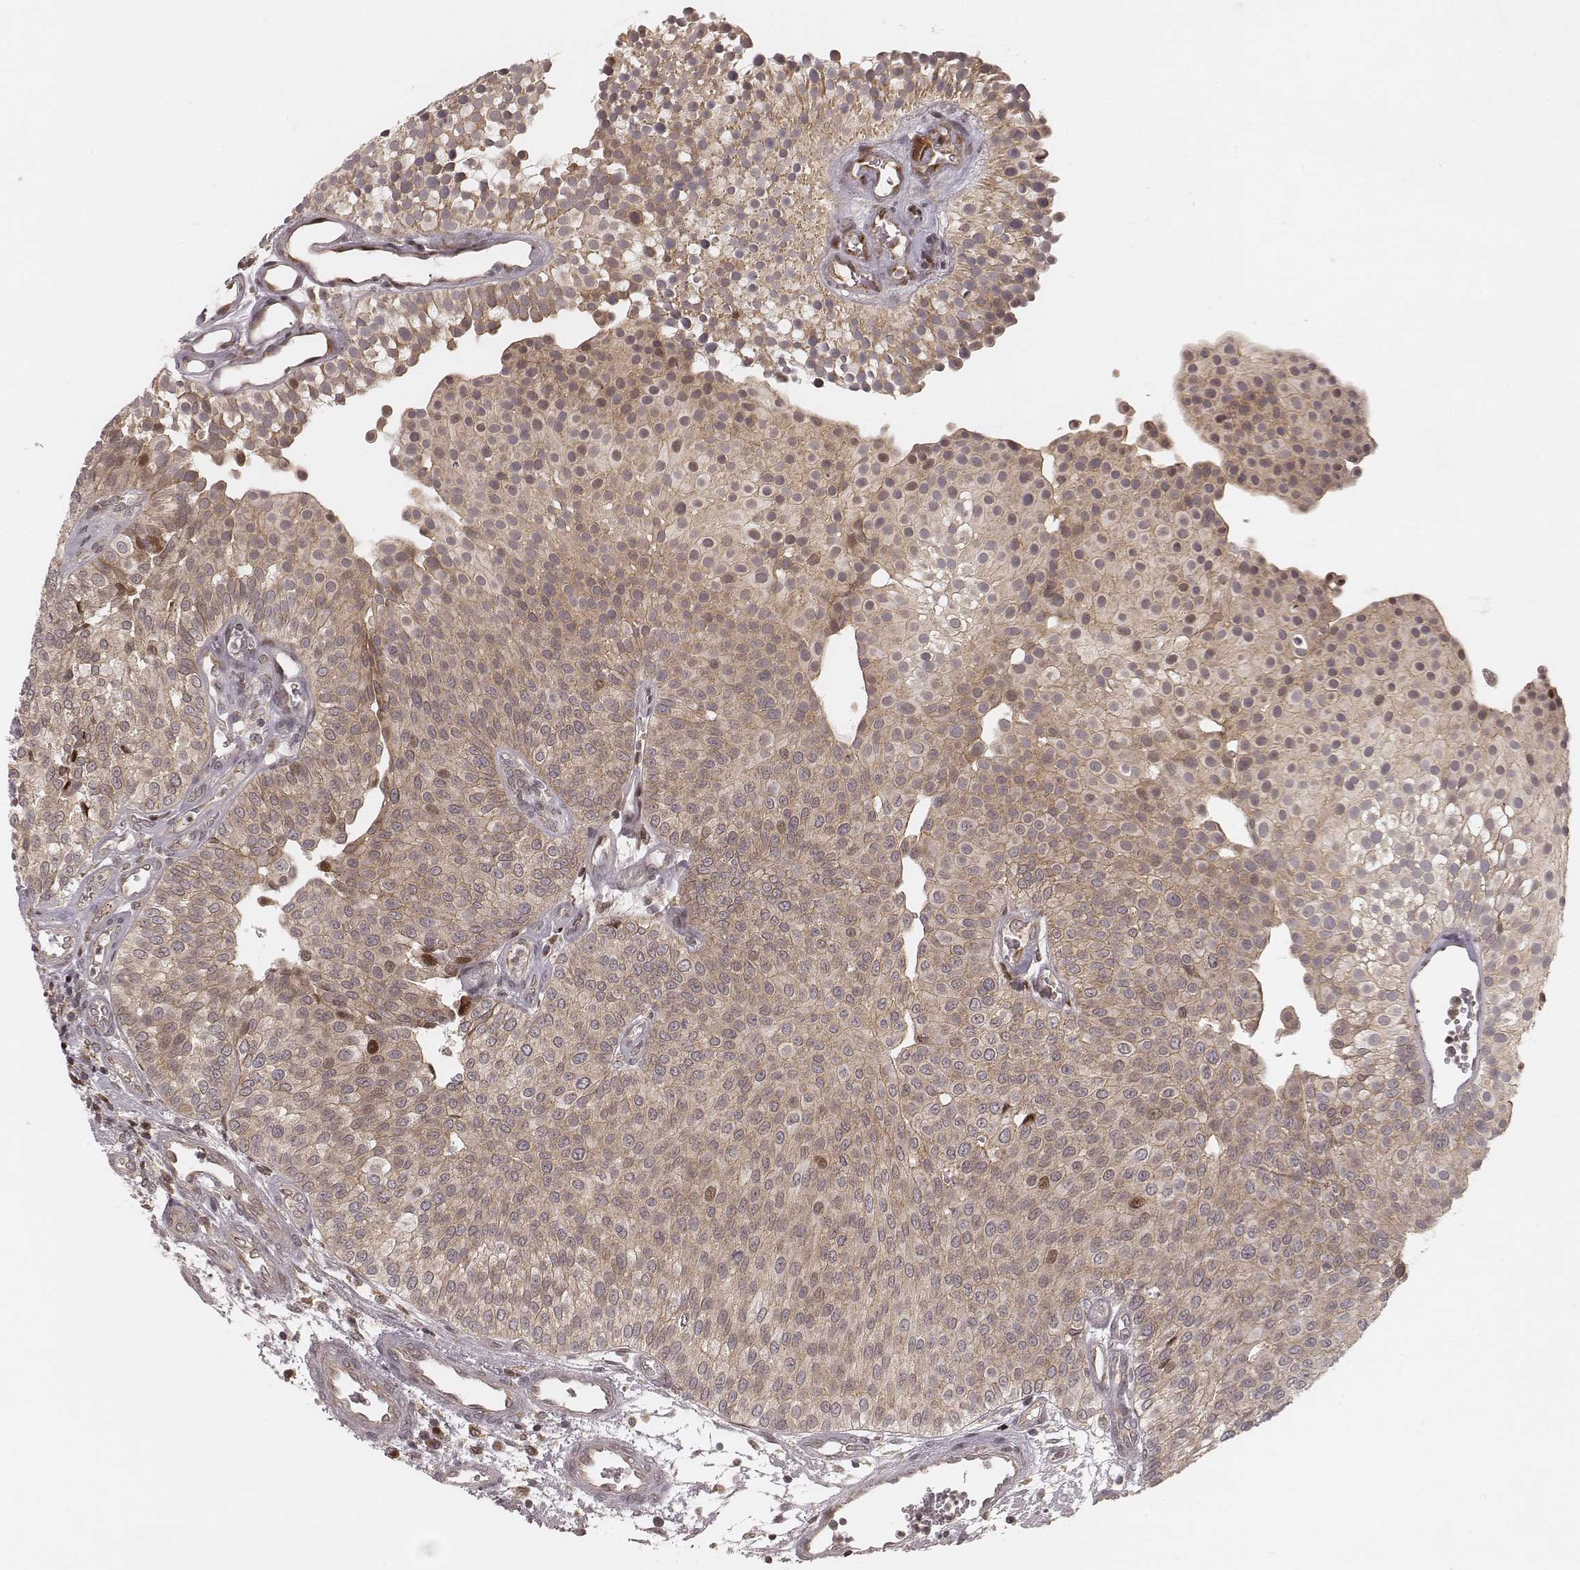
{"staining": {"intensity": "weak", "quantity": ">75%", "location": "cytoplasmic/membranous"}, "tissue": "urothelial cancer", "cell_type": "Tumor cells", "image_type": "cancer", "snomed": [{"axis": "morphology", "description": "Urothelial carcinoma, Low grade"}, {"axis": "topography", "description": "Urinary bladder"}], "caption": "Protein expression analysis of urothelial cancer reveals weak cytoplasmic/membranous staining in about >75% of tumor cells.", "gene": "MYO19", "patient": {"sex": "female", "age": 87}}